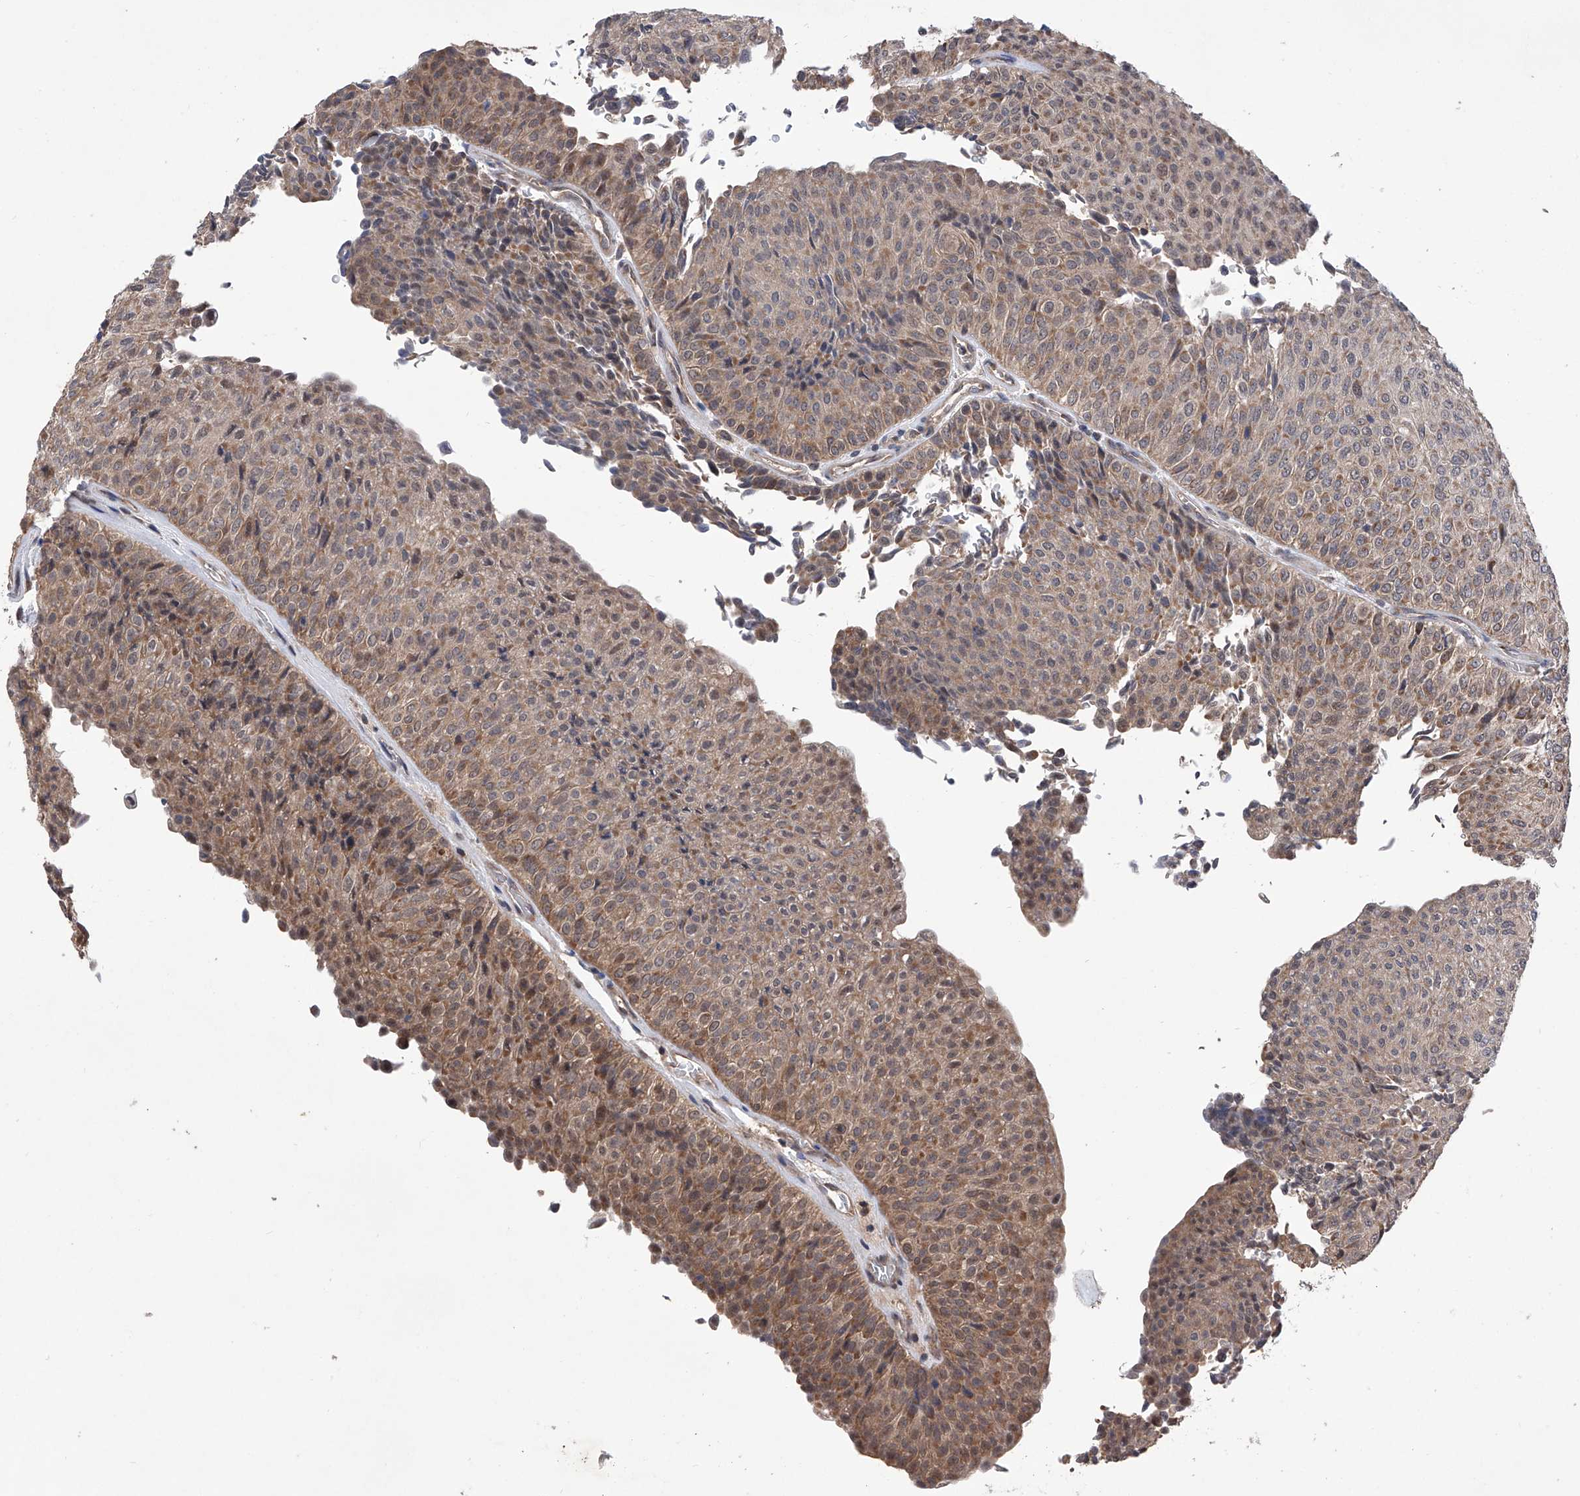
{"staining": {"intensity": "moderate", "quantity": ">75%", "location": "cytoplasmic/membranous"}, "tissue": "urothelial cancer", "cell_type": "Tumor cells", "image_type": "cancer", "snomed": [{"axis": "morphology", "description": "Urothelial carcinoma, Low grade"}, {"axis": "topography", "description": "Urinary bladder"}], "caption": "This is an image of immunohistochemistry staining of urothelial carcinoma (low-grade), which shows moderate expression in the cytoplasmic/membranous of tumor cells.", "gene": "USP45", "patient": {"sex": "male", "age": 78}}